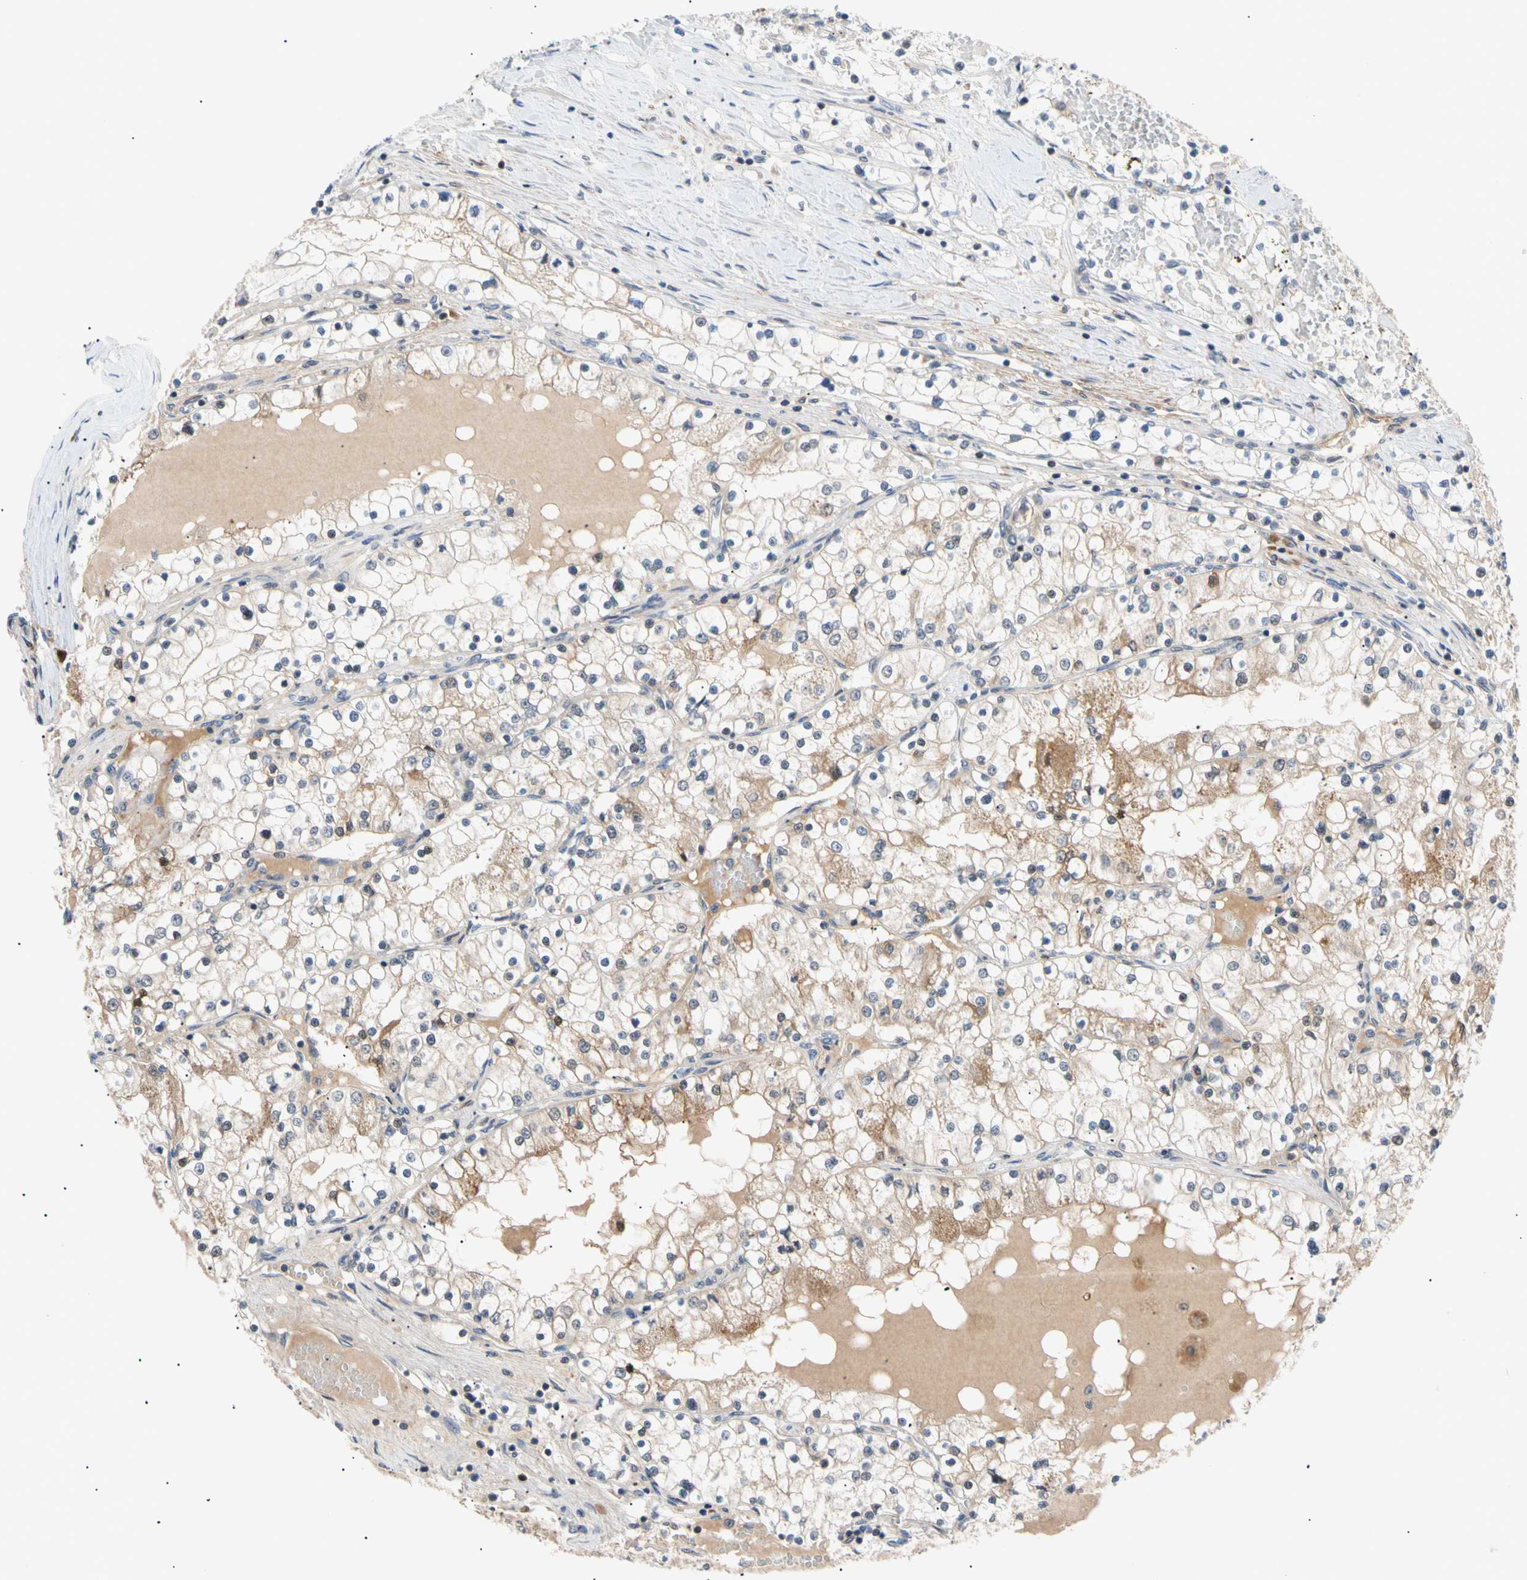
{"staining": {"intensity": "moderate", "quantity": "<25%", "location": "cytoplasmic/membranous"}, "tissue": "renal cancer", "cell_type": "Tumor cells", "image_type": "cancer", "snomed": [{"axis": "morphology", "description": "Adenocarcinoma, NOS"}, {"axis": "topography", "description": "Kidney"}], "caption": "A micrograph showing moderate cytoplasmic/membranous expression in approximately <25% of tumor cells in renal cancer (adenocarcinoma), as visualized by brown immunohistochemical staining.", "gene": "SEC23B", "patient": {"sex": "male", "age": 68}}